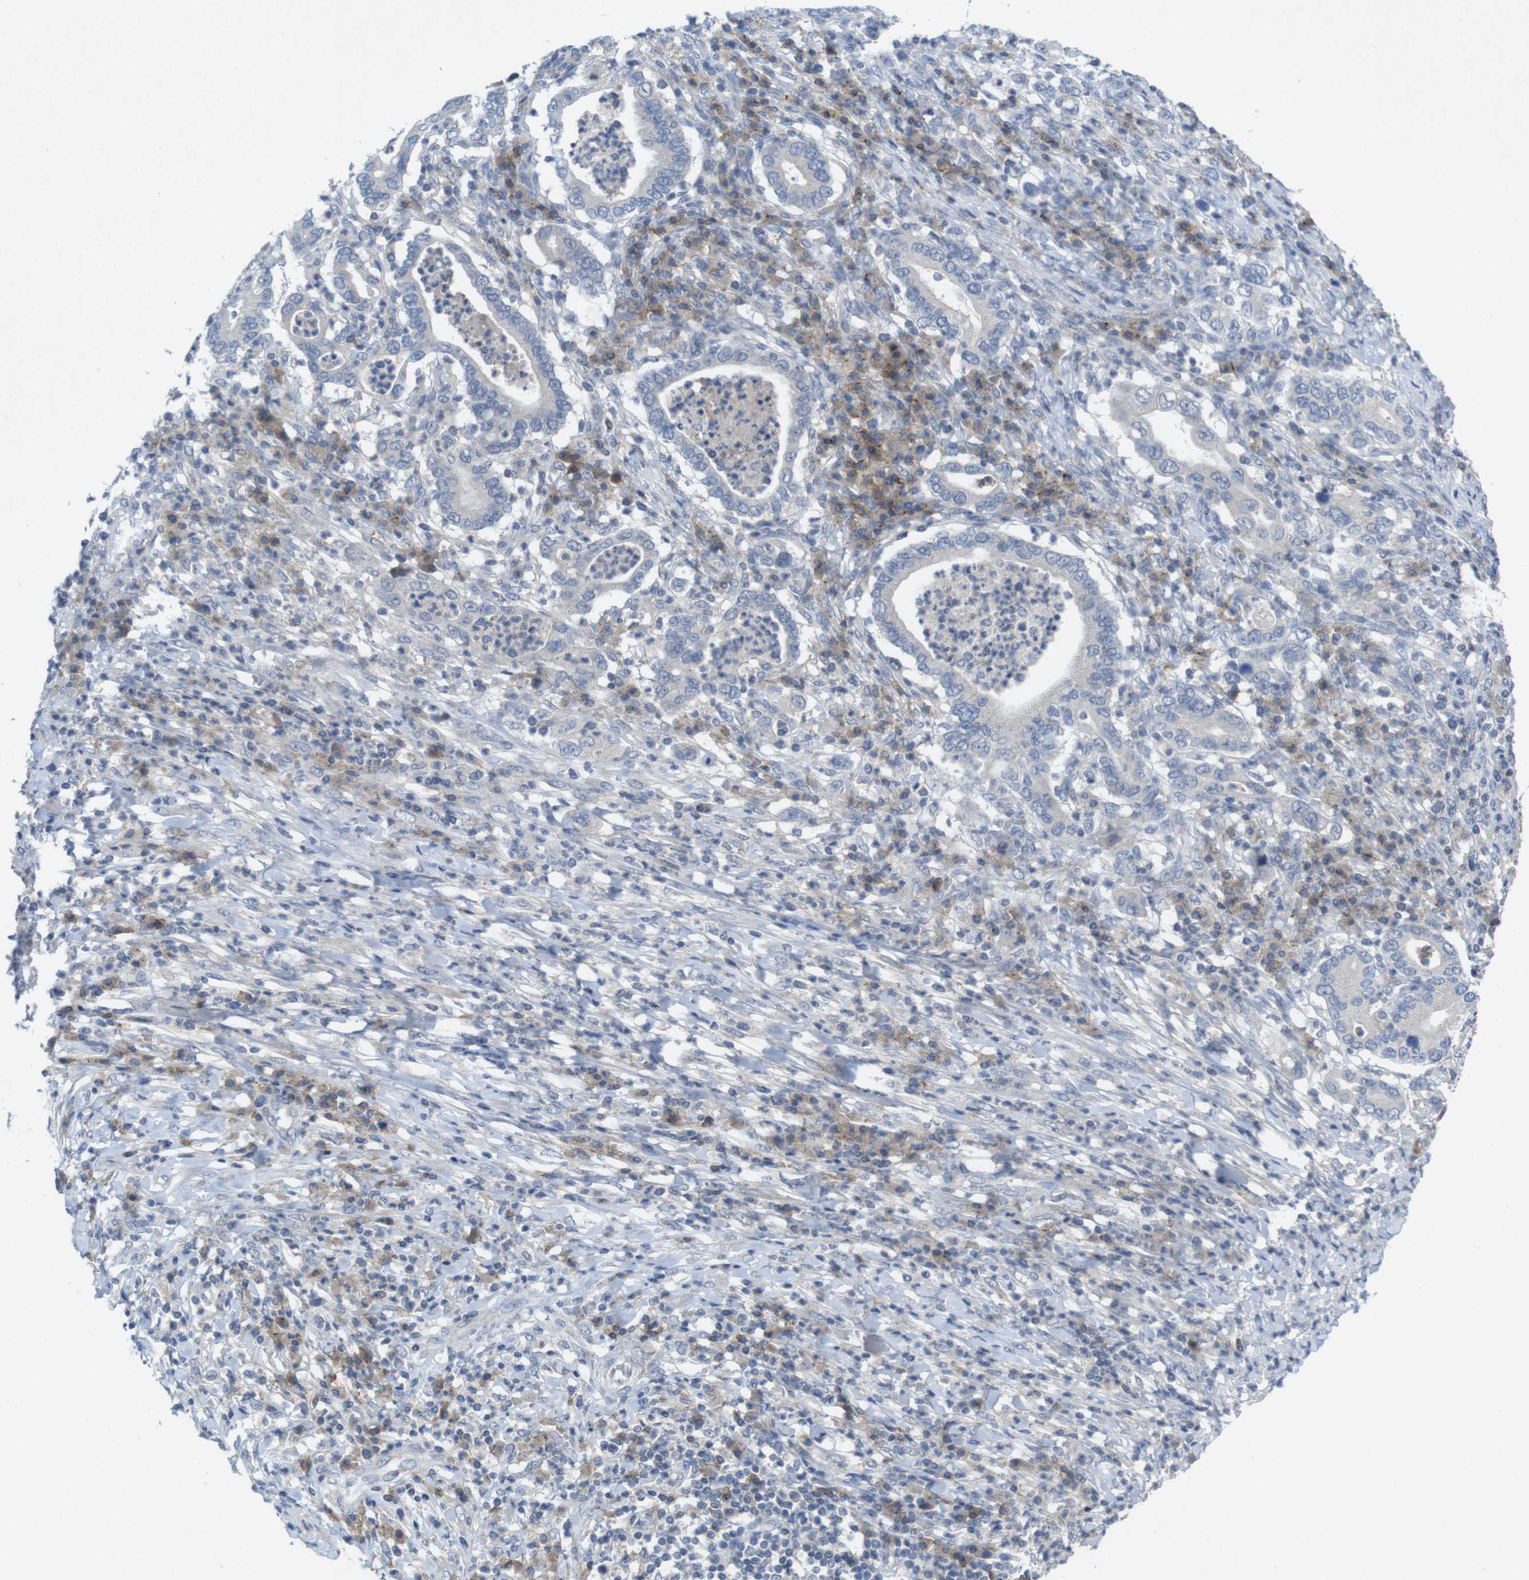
{"staining": {"intensity": "negative", "quantity": "none", "location": "none"}, "tissue": "stomach cancer", "cell_type": "Tumor cells", "image_type": "cancer", "snomed": [{"axis": "morphology", "description": "Normal tissue, NOS"}, {"axis": "morphology", "description": "Adenocarcinoma, NOS"}, {"axis": "topography", "description": "Esophagus"}, {"axis": "topography", "description": "Stomach, upper"}, {"axis": "topography", "description": "Peripheral nerve tissue"}], "caption": "Histopathology image shows no protein expression in tumor cells of stomach cancer (adenocarcinoma) tissue.", "gene": "SLAMF7", "patient": {"sex": "male", "age": 62}}